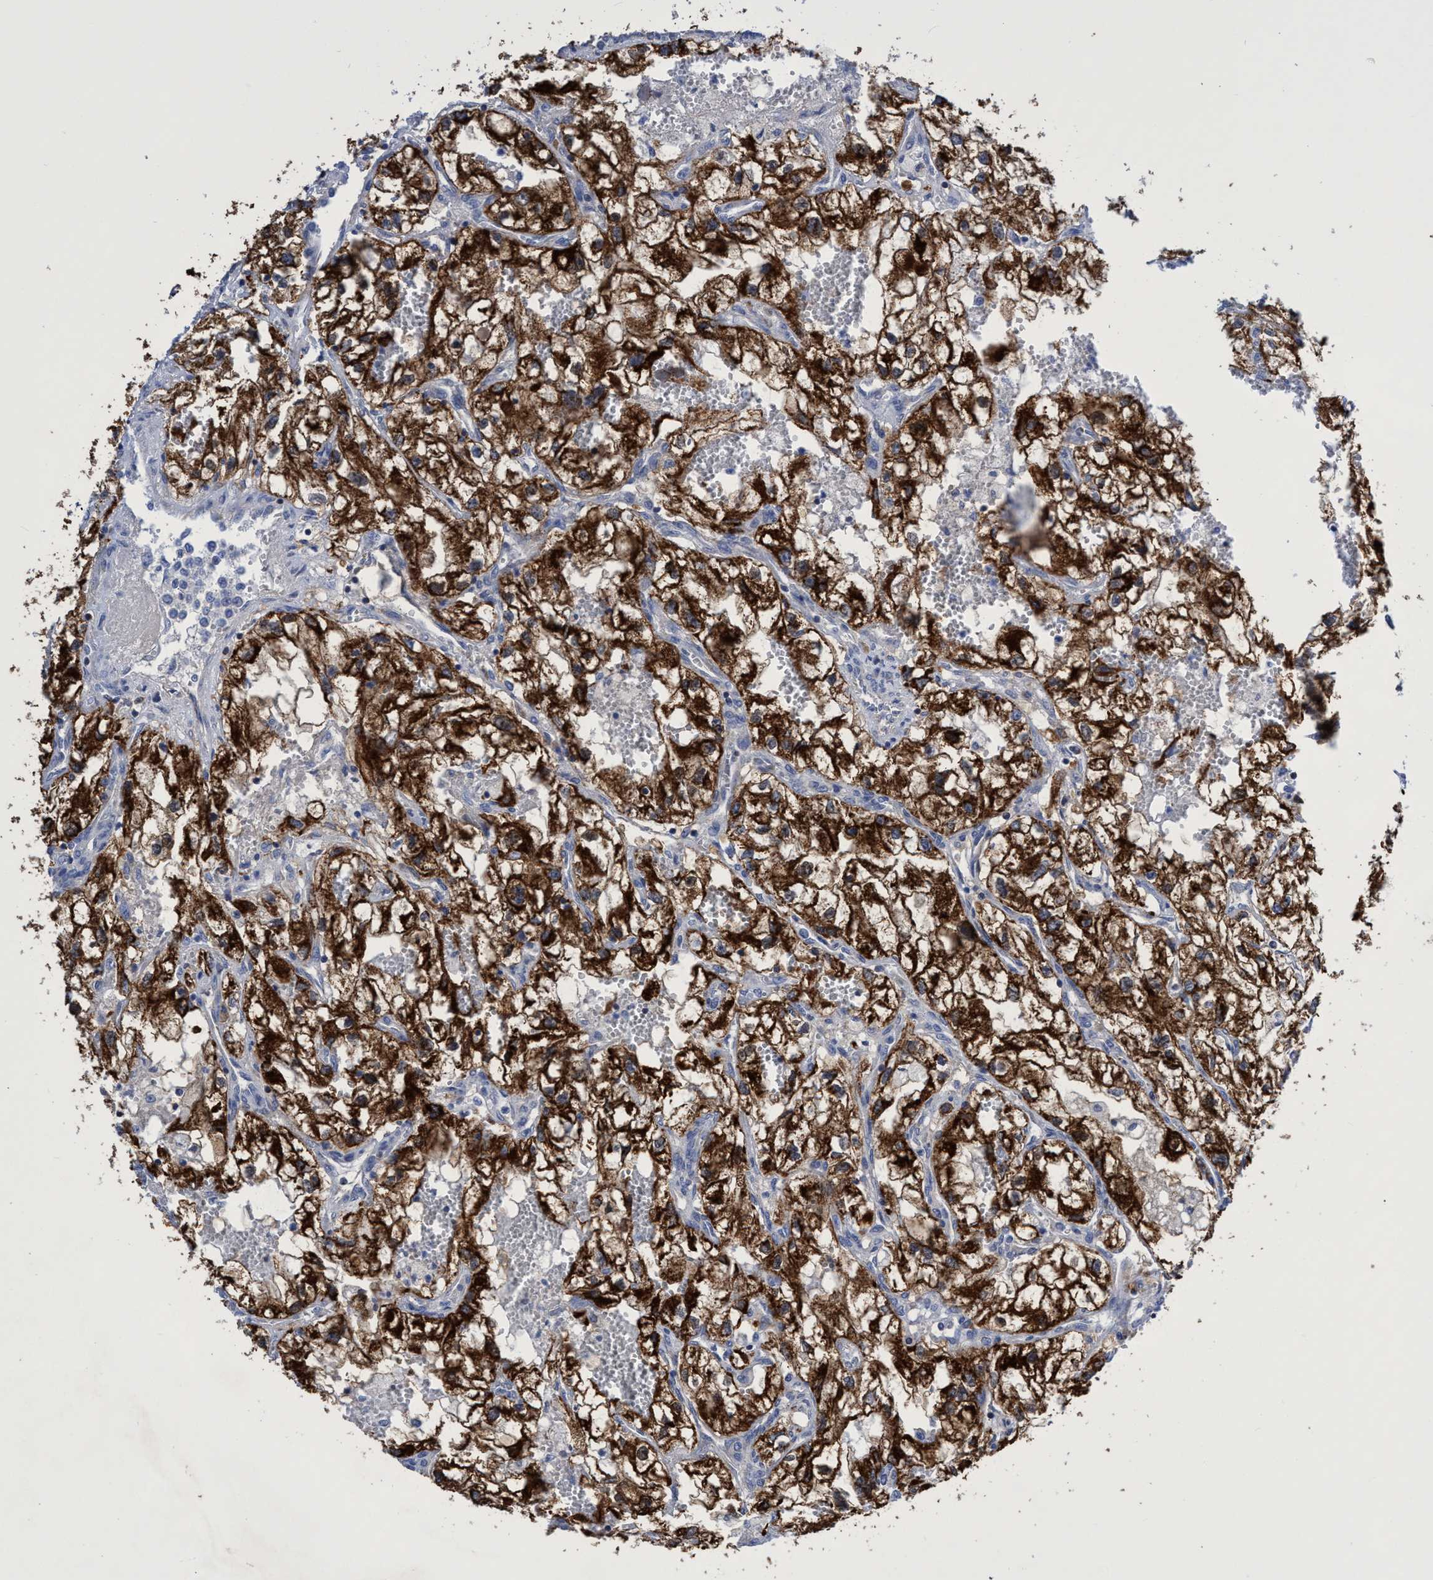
{"staining": {"intensity": "strong", "quantity": ">75%", "location": "cytoplasmic/membranous"}, "tissue": "renal cancer", "cell_type": "Tumor cells", "image_type": "cancer", "snomed": [{"axis": "morphology", "description": "Adenocarcinoma, NOS"}, {"axis": "topography", "description": "Kidney"}], "caption": "Immunohistochemical staining of human renal cancer exhibits high levels of strong cytoplasmic/membranous positivity in approximately >75% of tumor cells.", "gene": "CRYZ", "patient": {"sex": "female", "age": 70}}